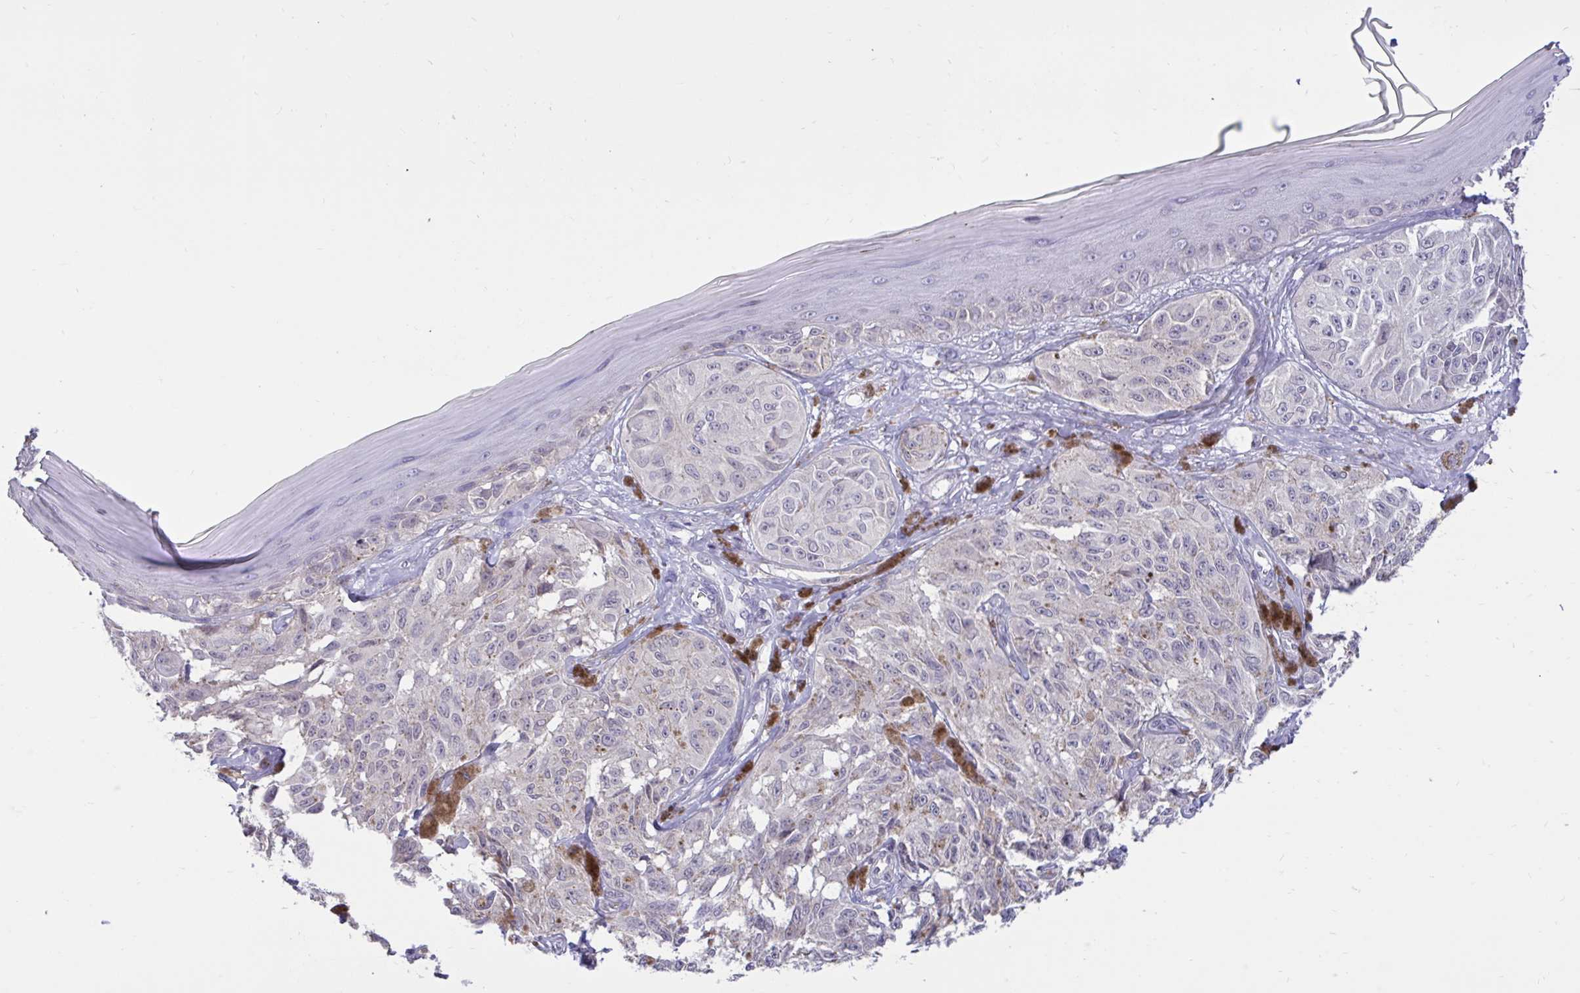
{"staining": {"intensity": "negative", "quantity": "none", "location": "none"}, "tissue": "melanoma", "cell_type": "Tumor cells", "image_type": "cancer", "snomed": [{"axis": "morphology", "description": "Malignant melanoma, NOS"}, {"axis": "topography", "description": "Skin"}], "caption": "IHC of human malignant melanoma demonstrates no staining in tumor cells.", "gene": "ARPP19", "patient": {"sex": "male", "age": 68}}